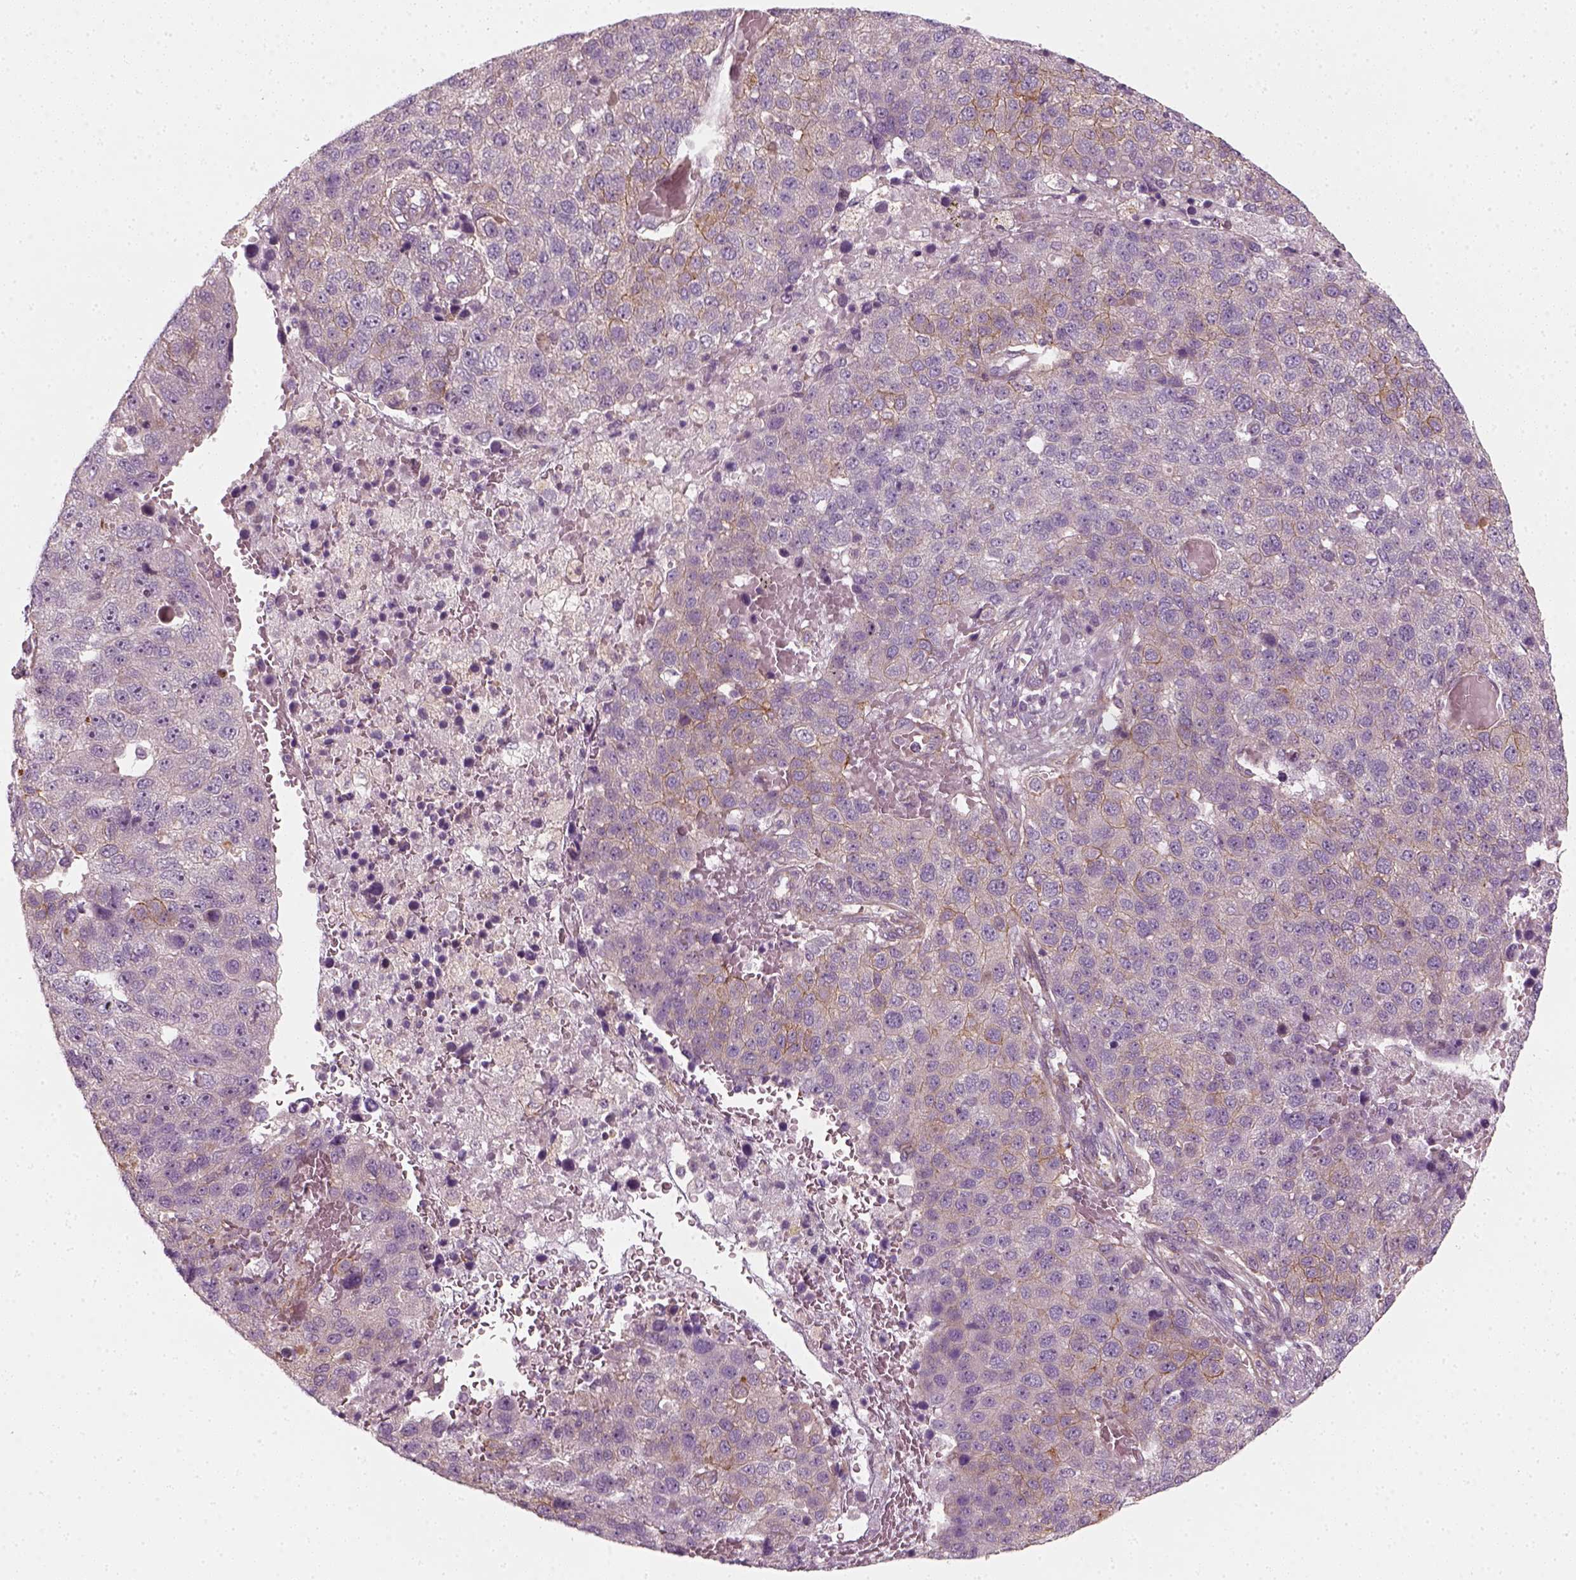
{"staining": {"intensity": "moderate", "quantity": "<25%", "location": "cytoplasmic/membranous"}, "tissue": "pancreatic cancer", "cell_type": "Tumor cells", "image_type": "cancer", "snomed": [{"axis": "morphology", "description": "Adenocarcinoma, NOS"}, {"axis": "topography", "description": "Pancreas"}], "caption": "An image showing moderate cytoplasmic/membranous staining in about <25% of tumor cells in adenocarcinoma (pancreatic), as visualized by brown immunohistochemical staining.", "gene": "DNASE1L1", "patient": {"sex": "female", "age": 61}}